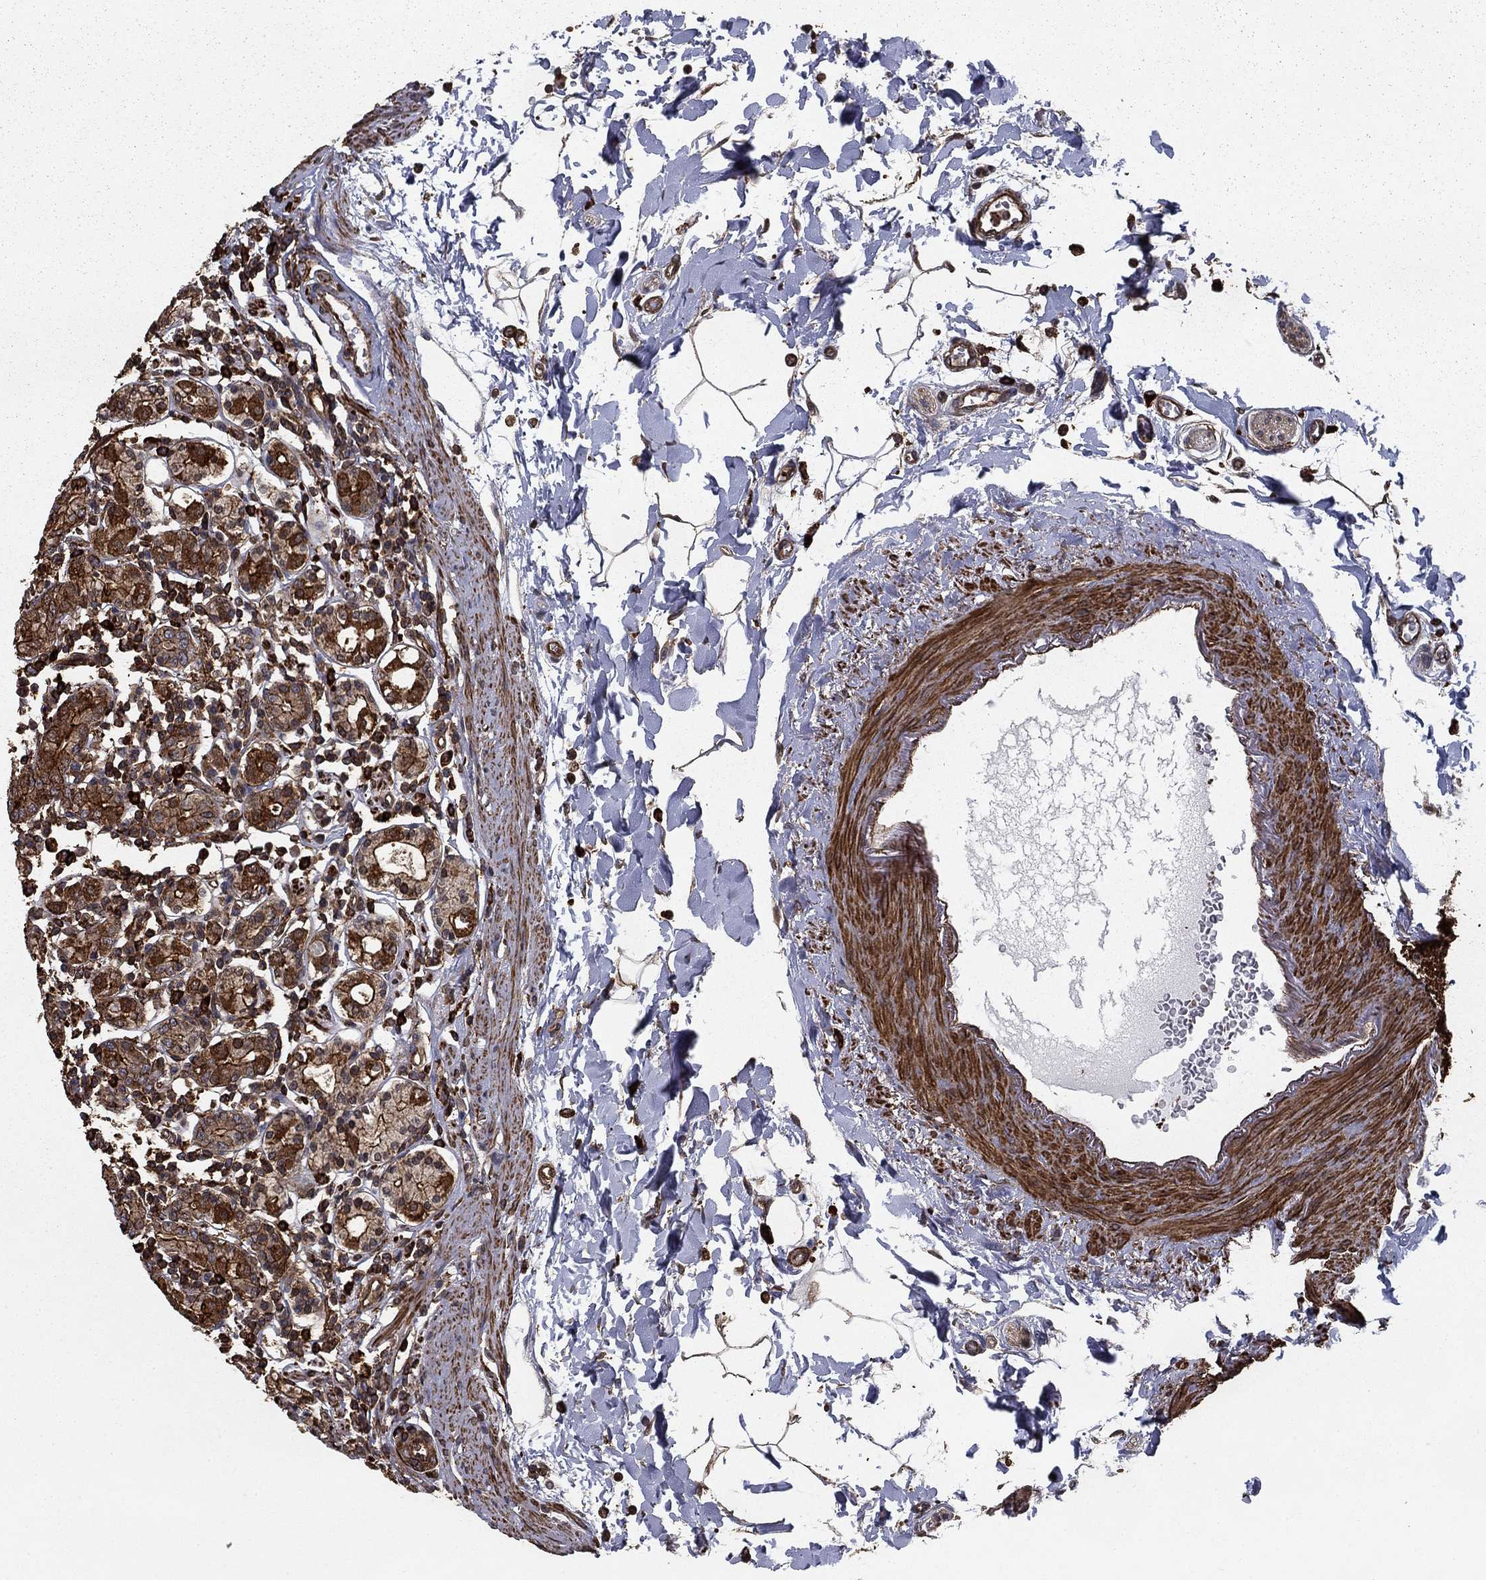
{"staining": {"intensity": "moderate", "quantity": "25%-75%", "location": "cytoplasmic/membranous"}, "tissue": "stomach", "cell_type": "Glandular cells", "image_type": "normal", "snomed": [{"axis": "morphology", "description": "Normal tissue, NOS"}, {"axis": "topography", "description": "Stomach, upper"}, {"axis": "topography", "description": "Stomach"}], "caption": "Protein analysis of unremarkable stomach shows moderate cytoplasmic/membranous positivity in about 25%-75% of glandular cells. (IHC, brightfield microscopy, high magnification).", "gene": "HABP4", "patient": {"sex": "male", "age": 62}}